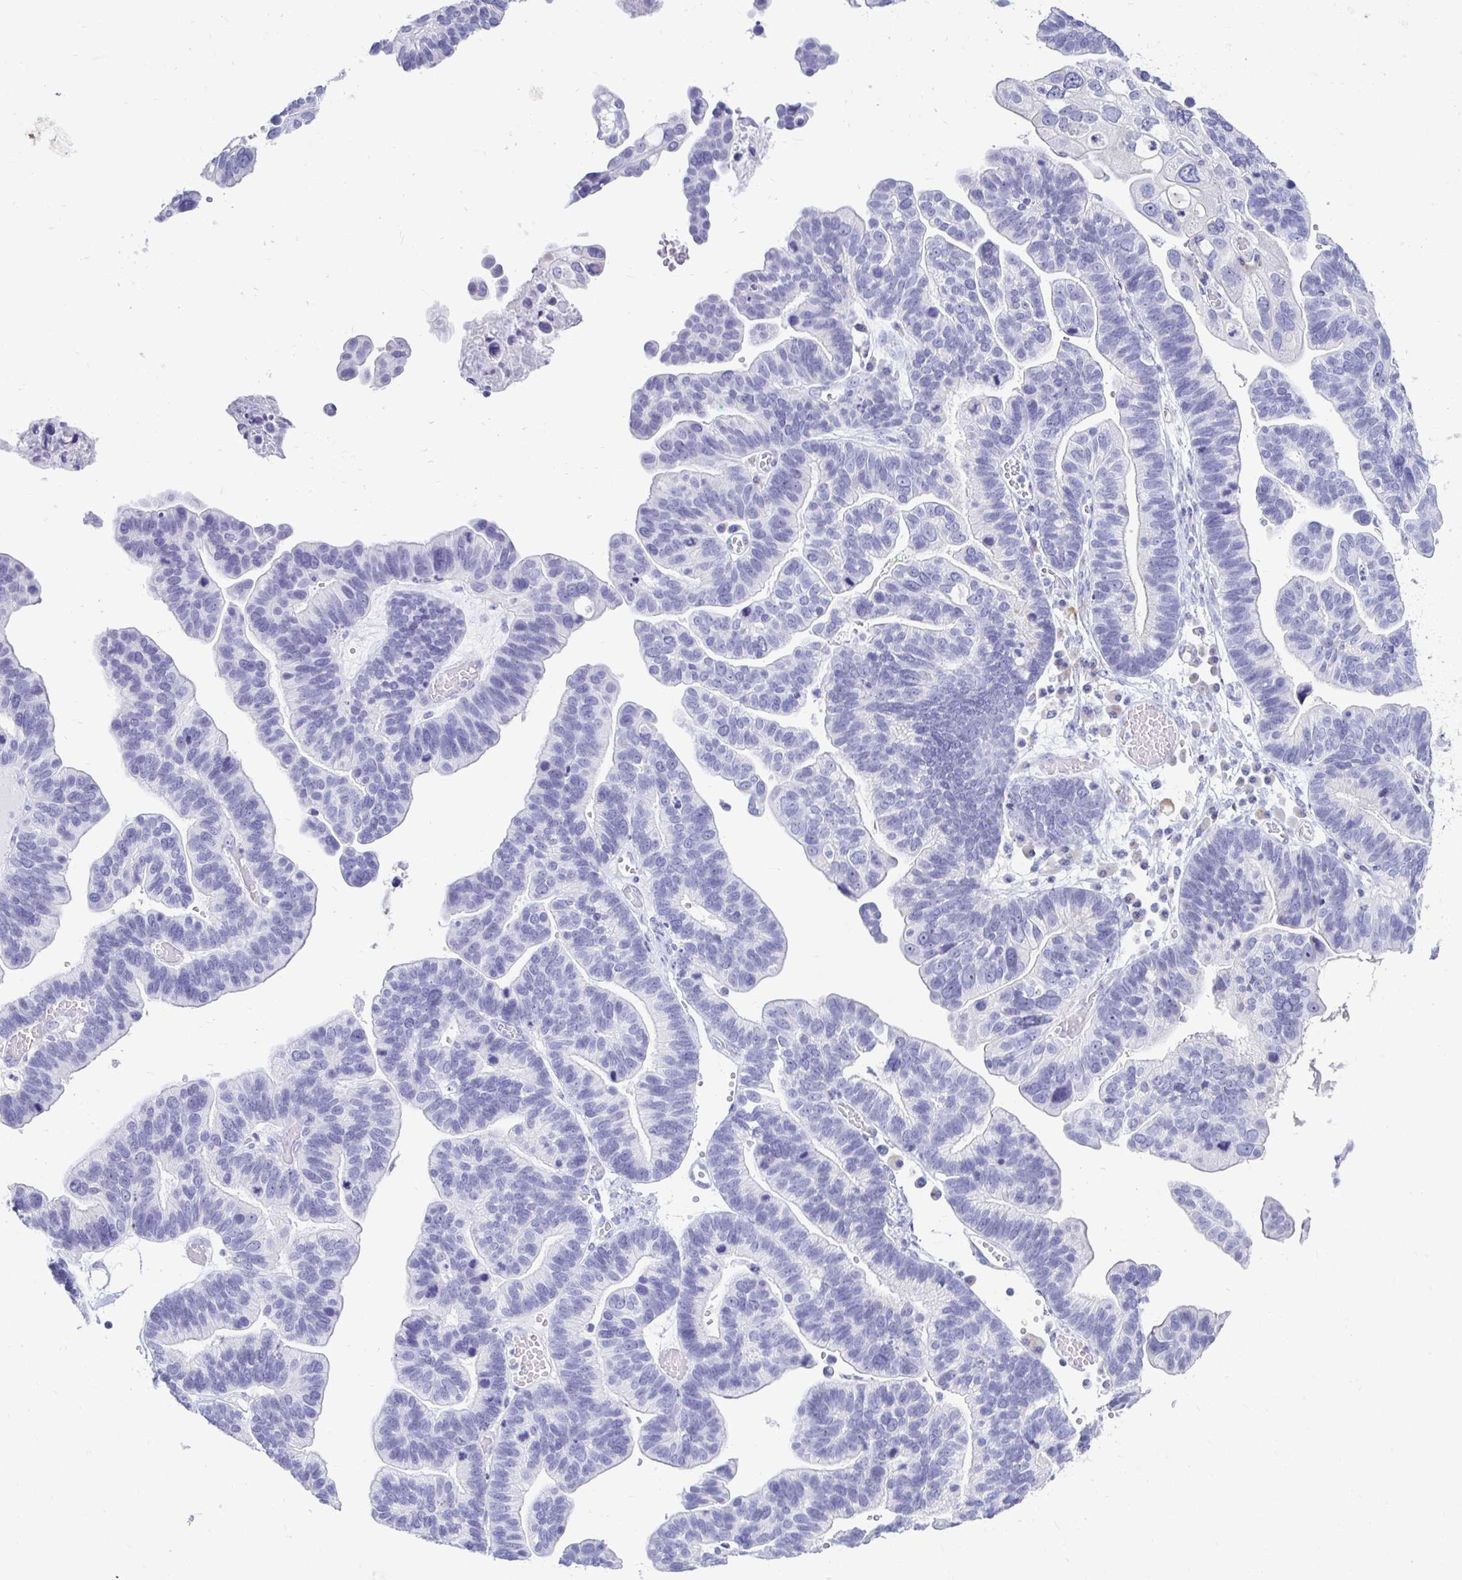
{"staining": {"intensity": "negative", "quantity": "none", "location": "none"}, "tissue": "ovarian cancer", "cell_type": "Tumor cells", "image_type": "cancer", "snomed": [{"axis": "morphology", "description": "Cystadenocarcinoma, serous, NOS"}, {"axis": "topography", "description": "Ovary"}], "caption": "Ovarian cancer (serous cystadenocarcinoma) was stained to show a protein in brown. There is no significant staining in tumor cells.", "gene": "CST6", "patient": {"sex": "female", "age": 56}}